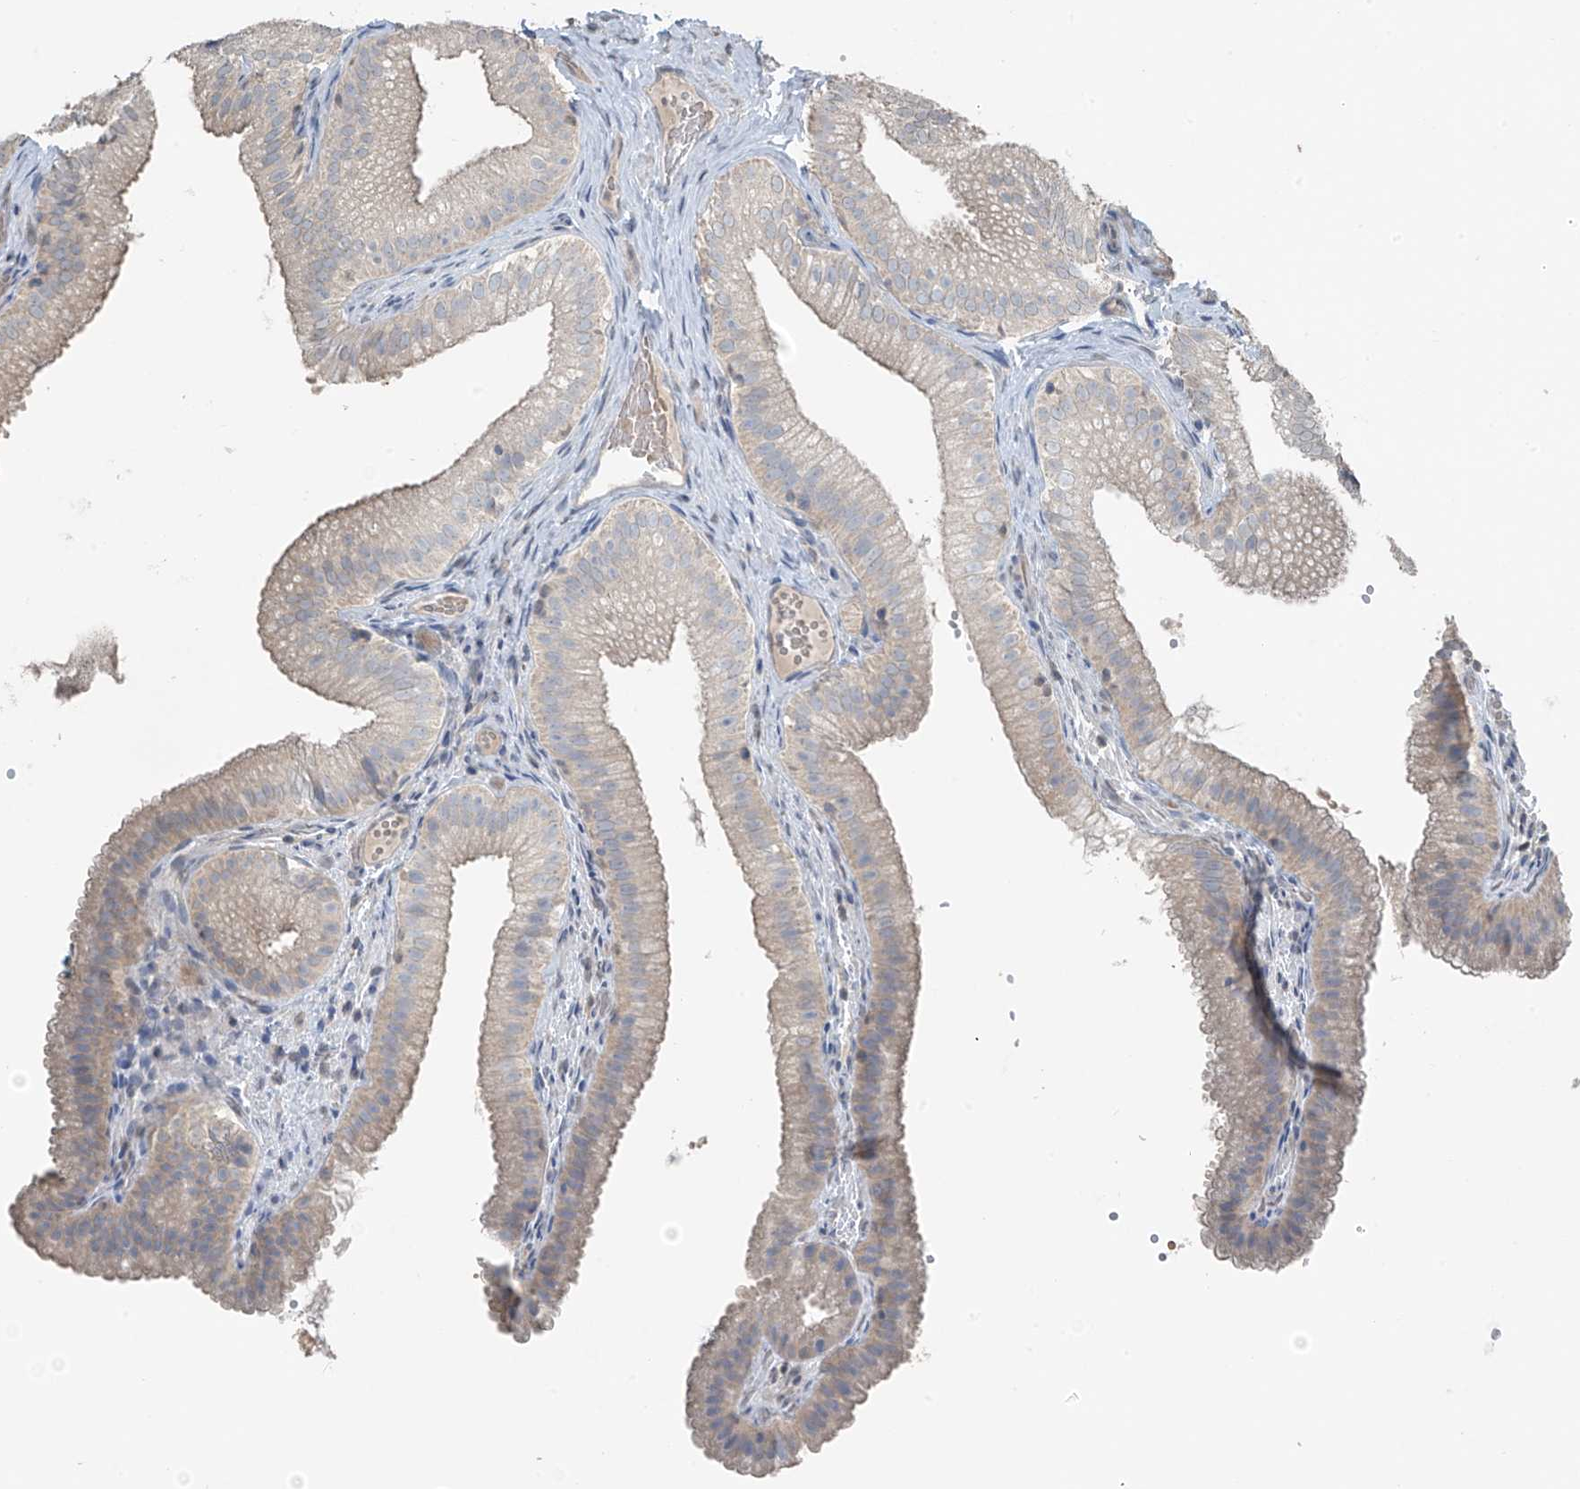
{"staining": {"intensity": "weak", "quantity": "25%-75%", "location": "cytoplasmic/membranous"}, "tissue": "gallbladder", "cell_type": "Glandular cells", "image_type": "normal", "snomed": [{"axis": "morphology", "description": "Normal tissue, NOS"}, {"axis": "topography", "description": "Gallbladder"}], "caption": "Immunohistochemical staining of normal gallbladder shows low levels of weak cytoplasmic/membranous positivity in about 25%-75% of glandular cells. Using DAB (brown) and hematoxylin (blue) stains, captured at high magnification using brightfield microscopy.", "gene": "HOXA11", "patient": {"sex": "female", "age": 30}}